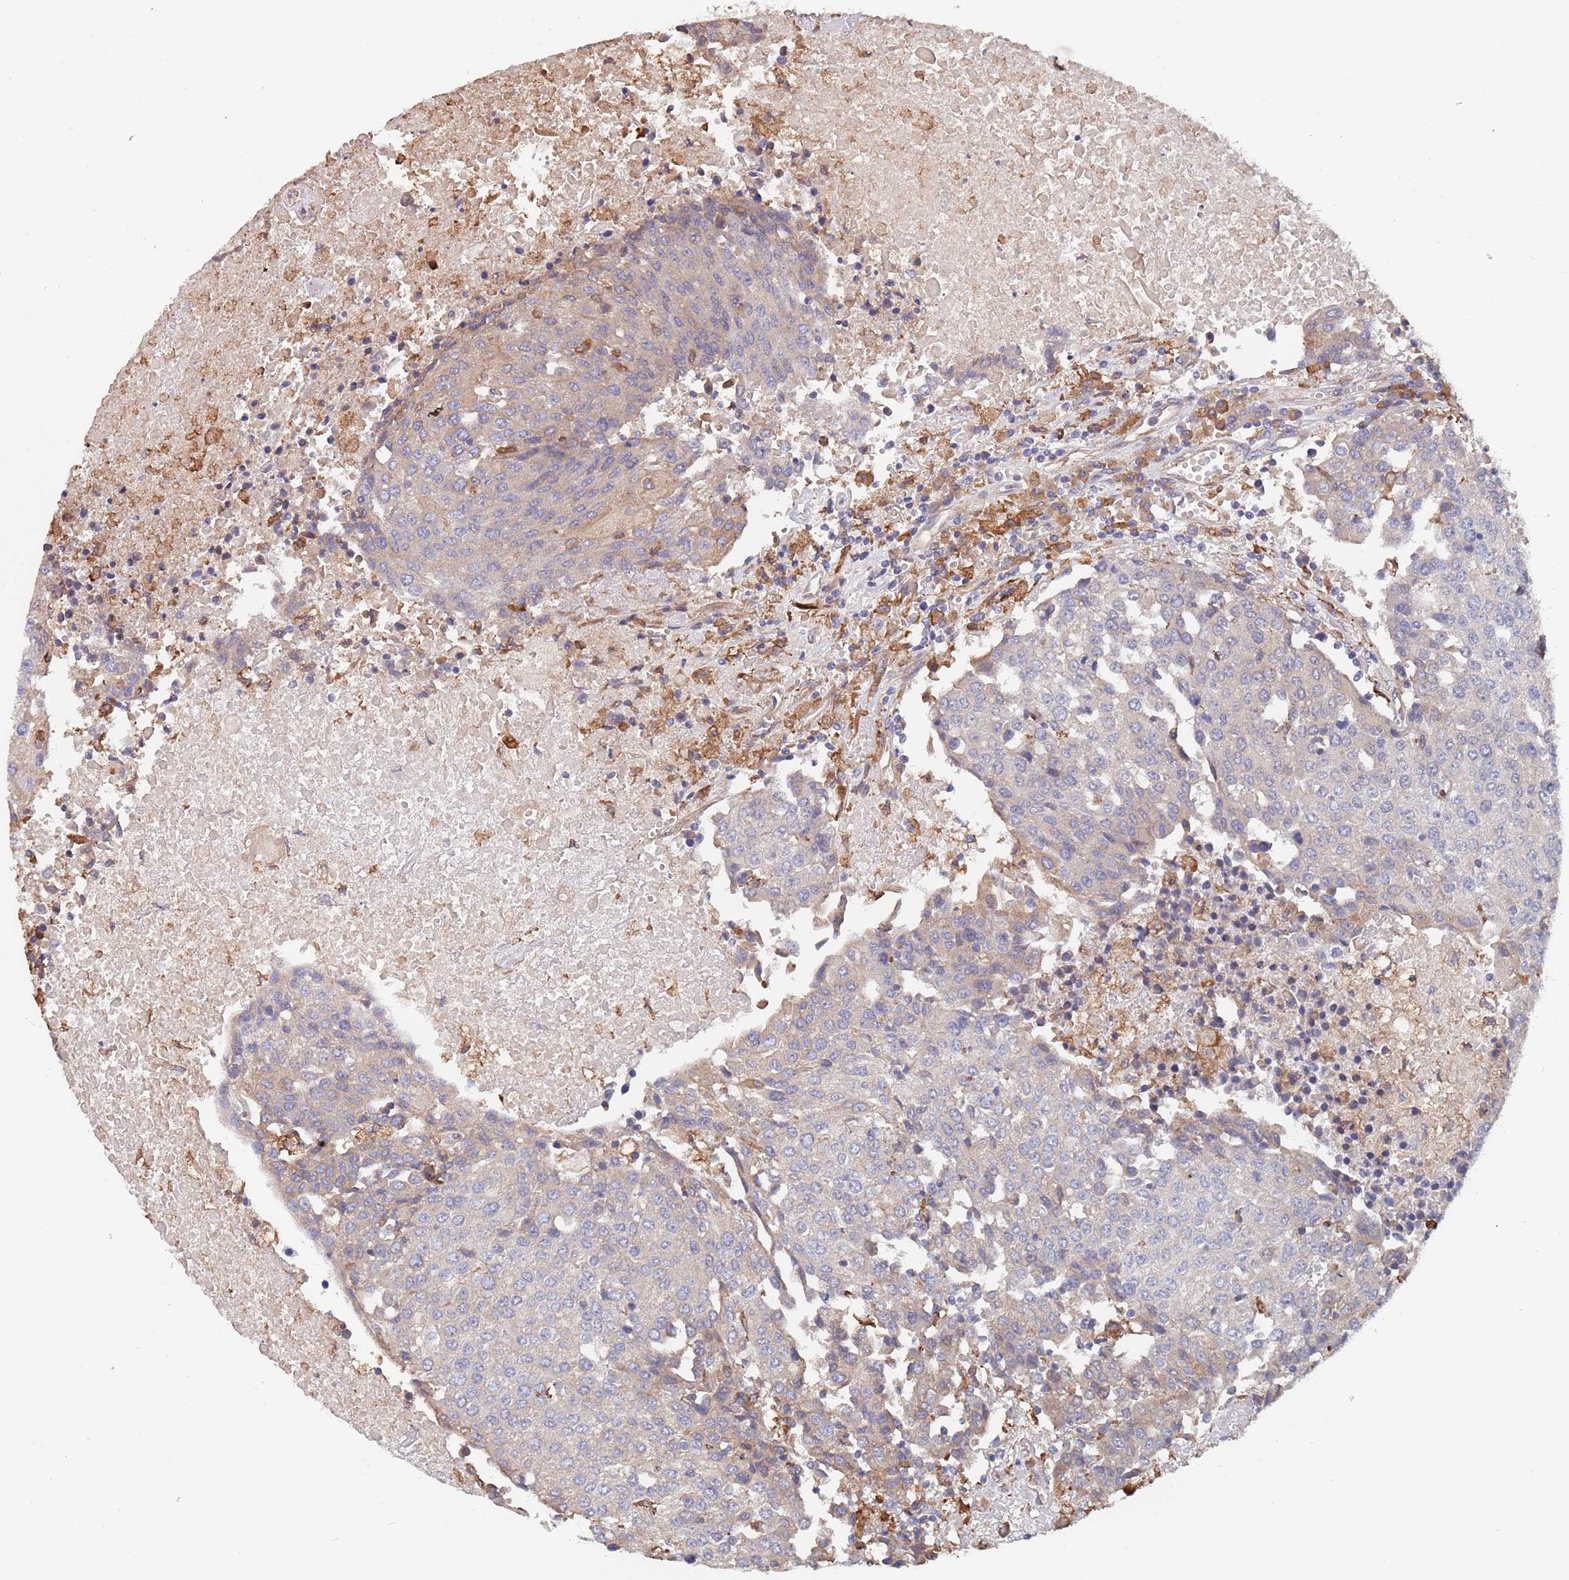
{"staining": {"intensity": "weak", "quantity": "<25%", "location": "cytoplasmic/membranous"}, "tissue": "urothelial cancer", "cell_type": "Tumor cells", "image_type": "cancer", "snomed": [{"axis": "morphology", "description": "Urothelial carcinoma, High grade"}, {"axis": "topography", "description": "Urinary bladder"}], "caption": "High power microscopy photomicrograph of an immunohistochemistry photomicrograph of urothelial cancer, revealing no significant staining in tumor cells.", "gene": "DCUN1D3", "patient": {"sex": "female", "age": 85}}